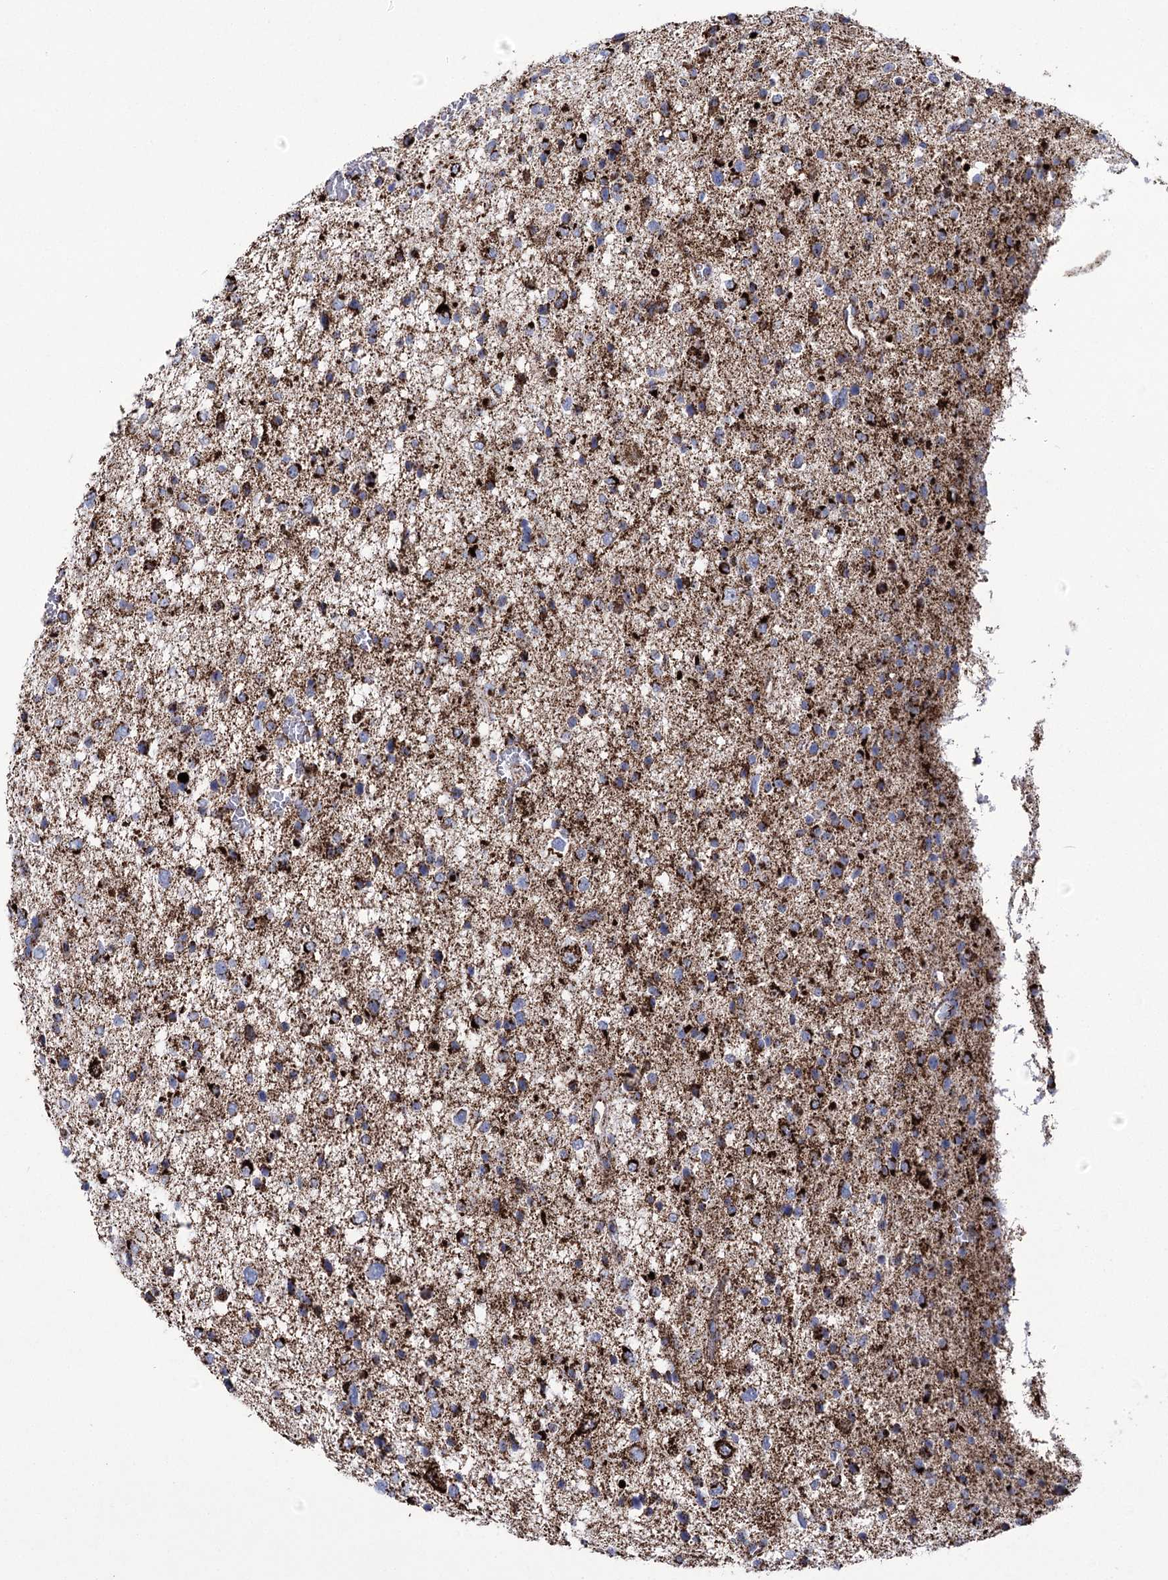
{"staining": {"intensity": "strong", "quantity": ">75%", "location": "cytoplasmic/membranous"}, "tissue": "glioma", "cell_type": "Tumor cells", "image_type": "cancer", "snomed": [{"axis": "morphology", "description": "Glioma, malignant, Low grade"}, {"axis": "topography", "description": "Brain"}], "caption": "Strong cytoplasmic/membranous staining is appreciated in about >75% of tumor cells in glioma.", "gene": "PDHB", "patient": {"sex": "female", "age": 37}}